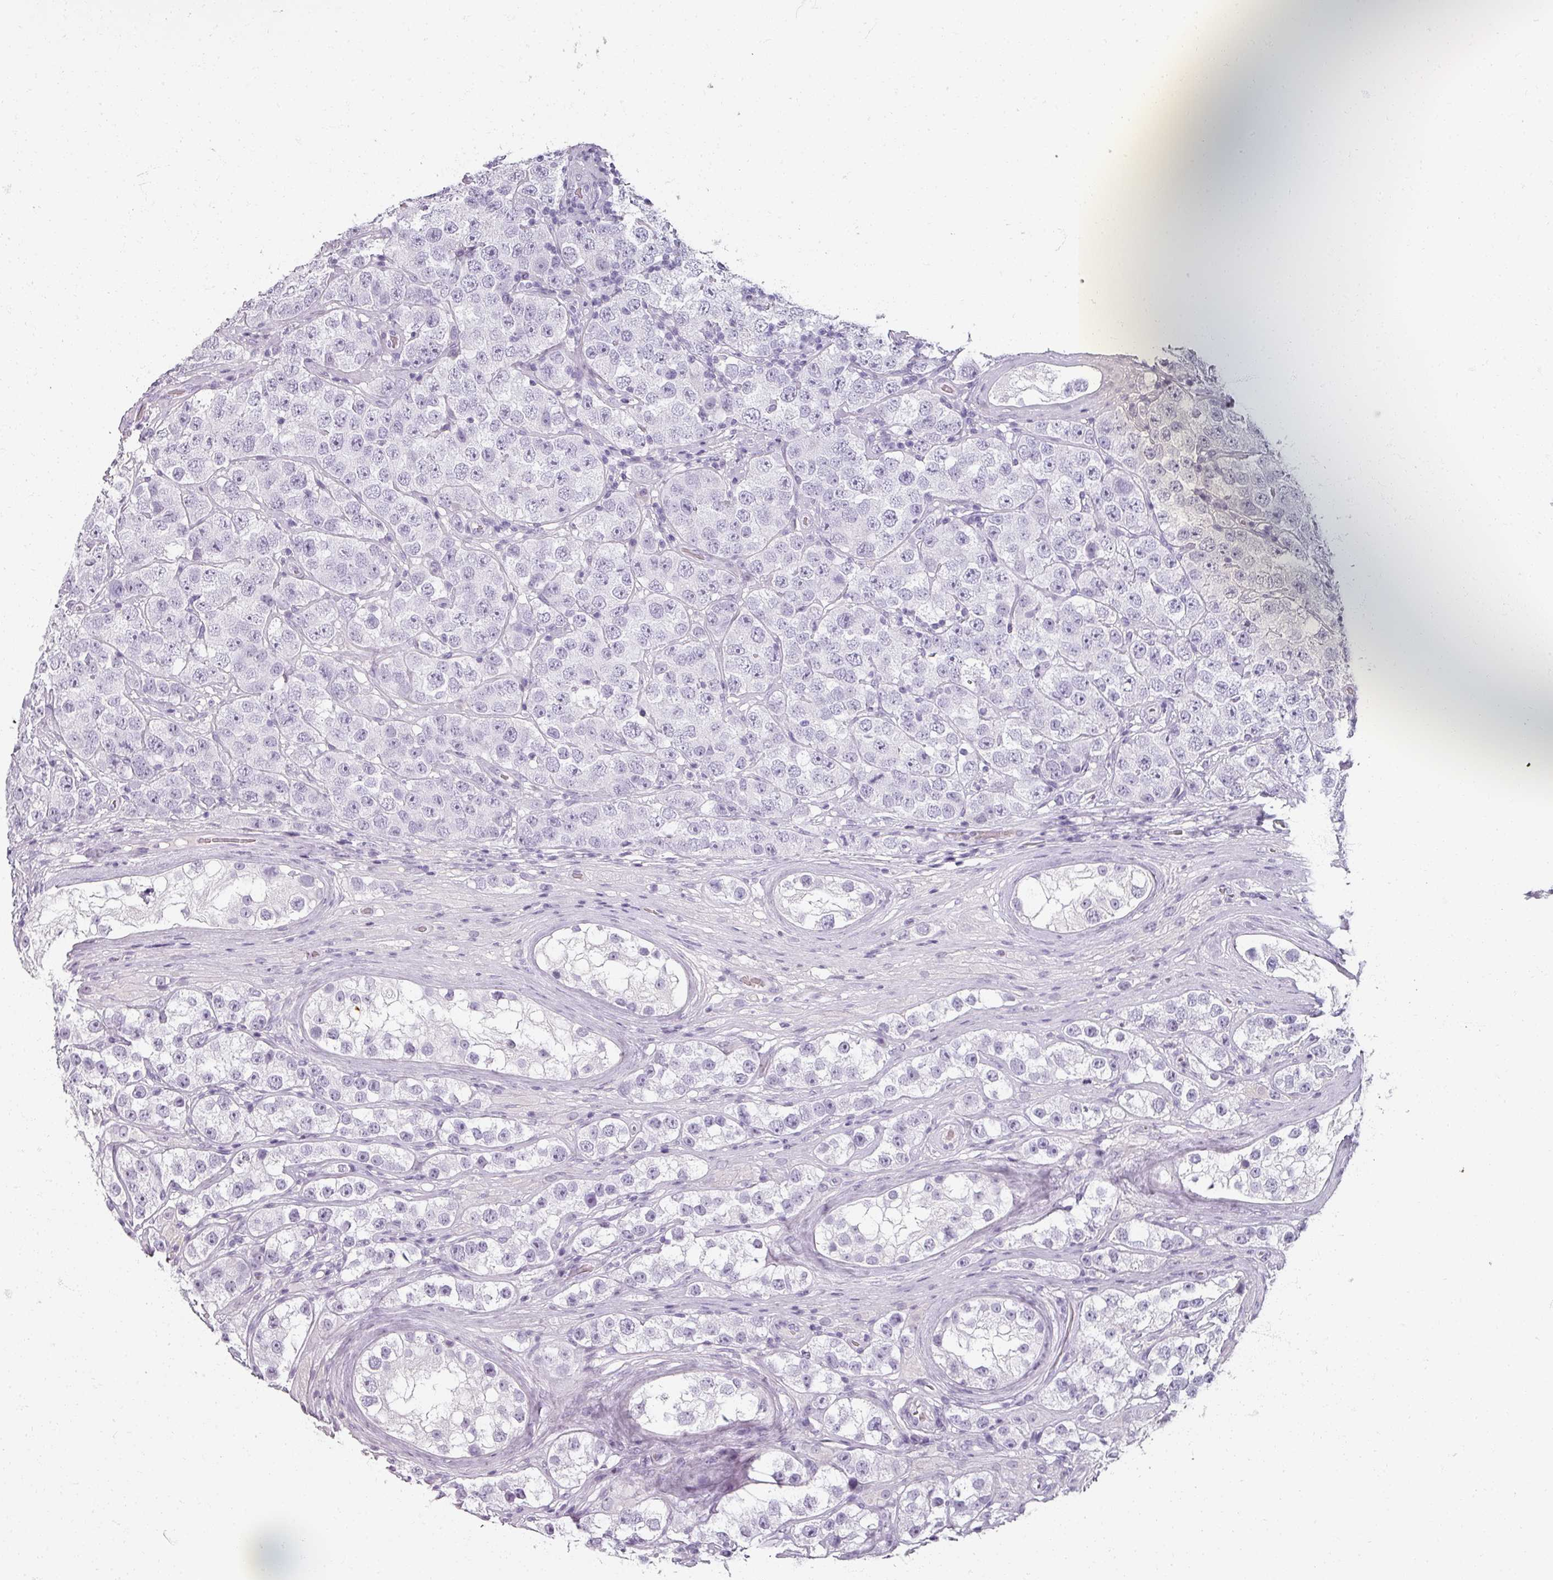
{"staining": {"intensity": "negative", "quantity": "none", "location": "none"}, "tissue": "testis cancer", "cell_type": "Tumor cells", "image_type": "cancer", "snomed": [{"axis": "morphology", "description": "Seminoma, NOS"}, {"axis": "topography", "description": "Testis"}], "caption": "Tumor cells are negative for brown protein staining in seminoma (testis).", "gene": "REG3G", "patient": {"sex": "male", "age": 28}}